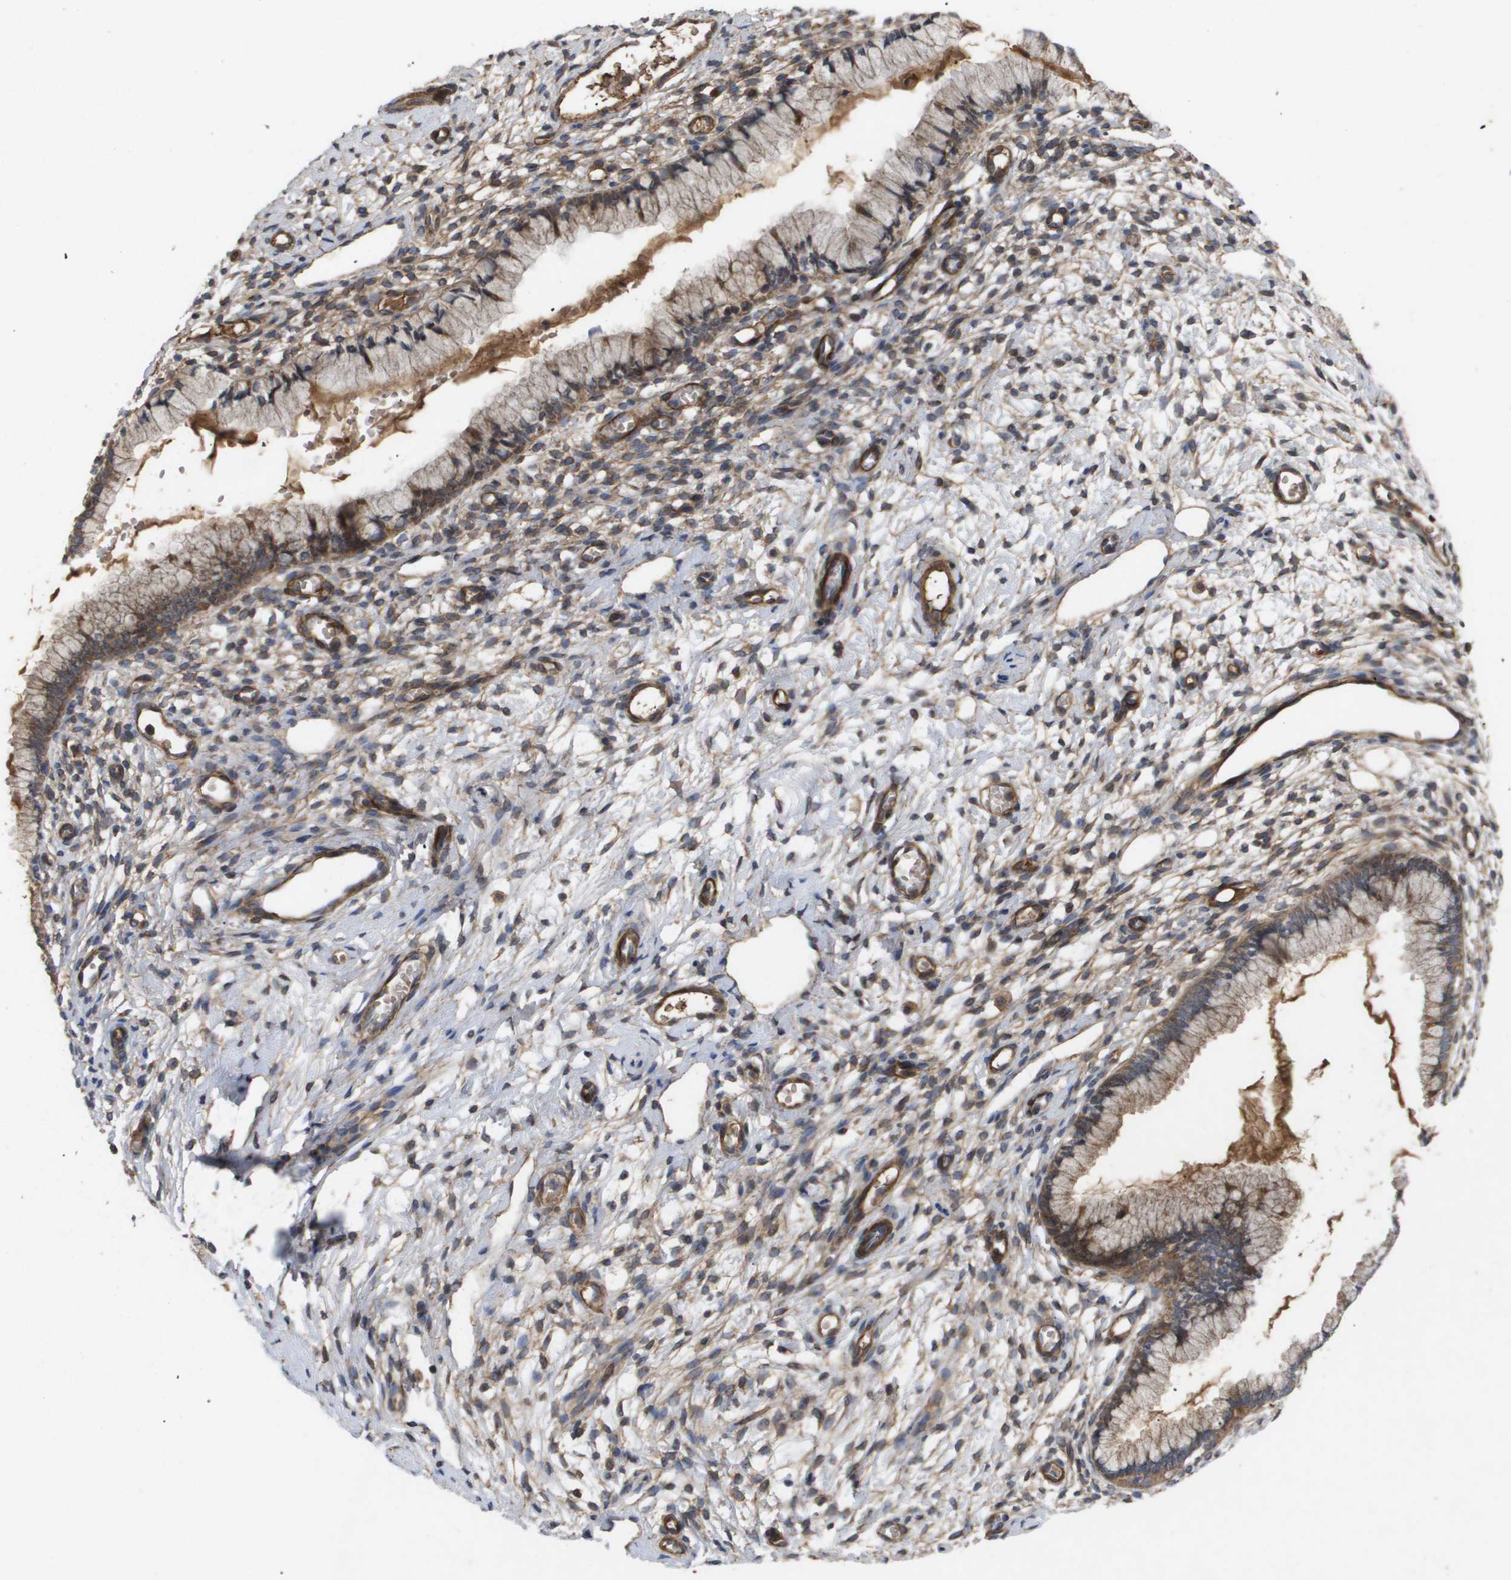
{"staining": {"intensity": "moderate", "quantity": "25%-75%", "location": "cytoplasmic/membranous"}, "tissue": "cervix", "cell_type": "Glandular cells", "image_type": "normal", "snomed": [{"axis": "morphology", "description": "Normal tissue, NOS"}, {"axis": "topography", "description": "Cervix"}], "caption": "Human cervix stained for a protein (brown) reveals moderate cytoplasmic/membranous positive expression in about 25%-75% of glandular cells.", "gene": "TNS1", "patient": {"sex": "female", "age": 65}}